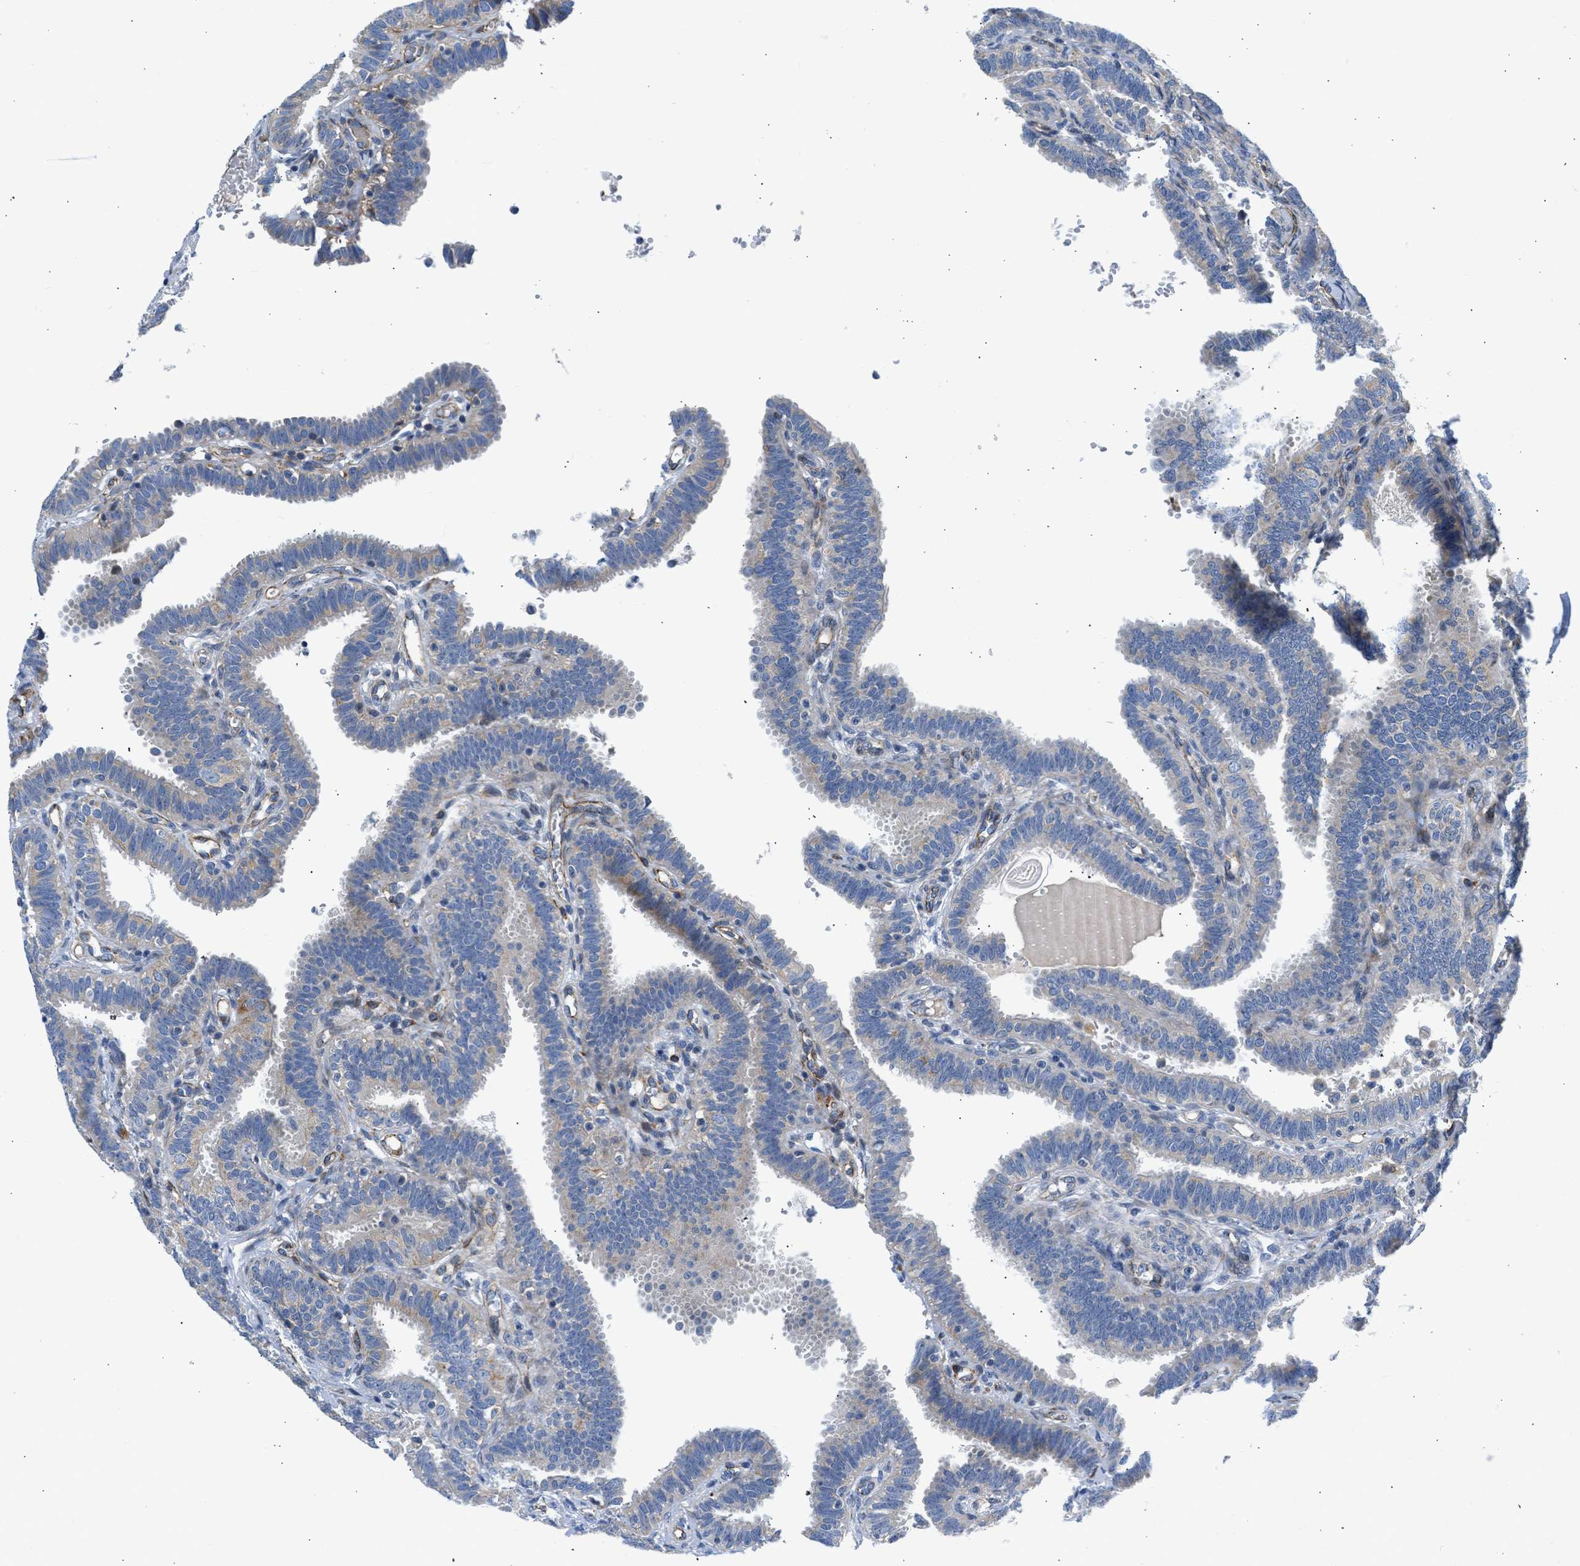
{"staining": {"intensity": "weak", "quantity": "<25%", "location": "cytoplasmic/membranous"}, "tissue": "fallopian tube", "cell_type": "Glandular cells", "image_type": "normal", "snomed": [{"axis": "morphology", "description": "Normal tissue, NOS"}, {"axis": "topography", "description": "Fallopian tube"}, {"axis": "topography", "description": "Placenta"}], "caption": "Glandular cells show no significant positivity in normal fallopian tube. Brightfield microscopy of IHC stained with DAB (brown) and hematoxylin (blue), captured at high magnification.", "gene": "ULK4", "patient": {"sex": "female", "age": 34}}